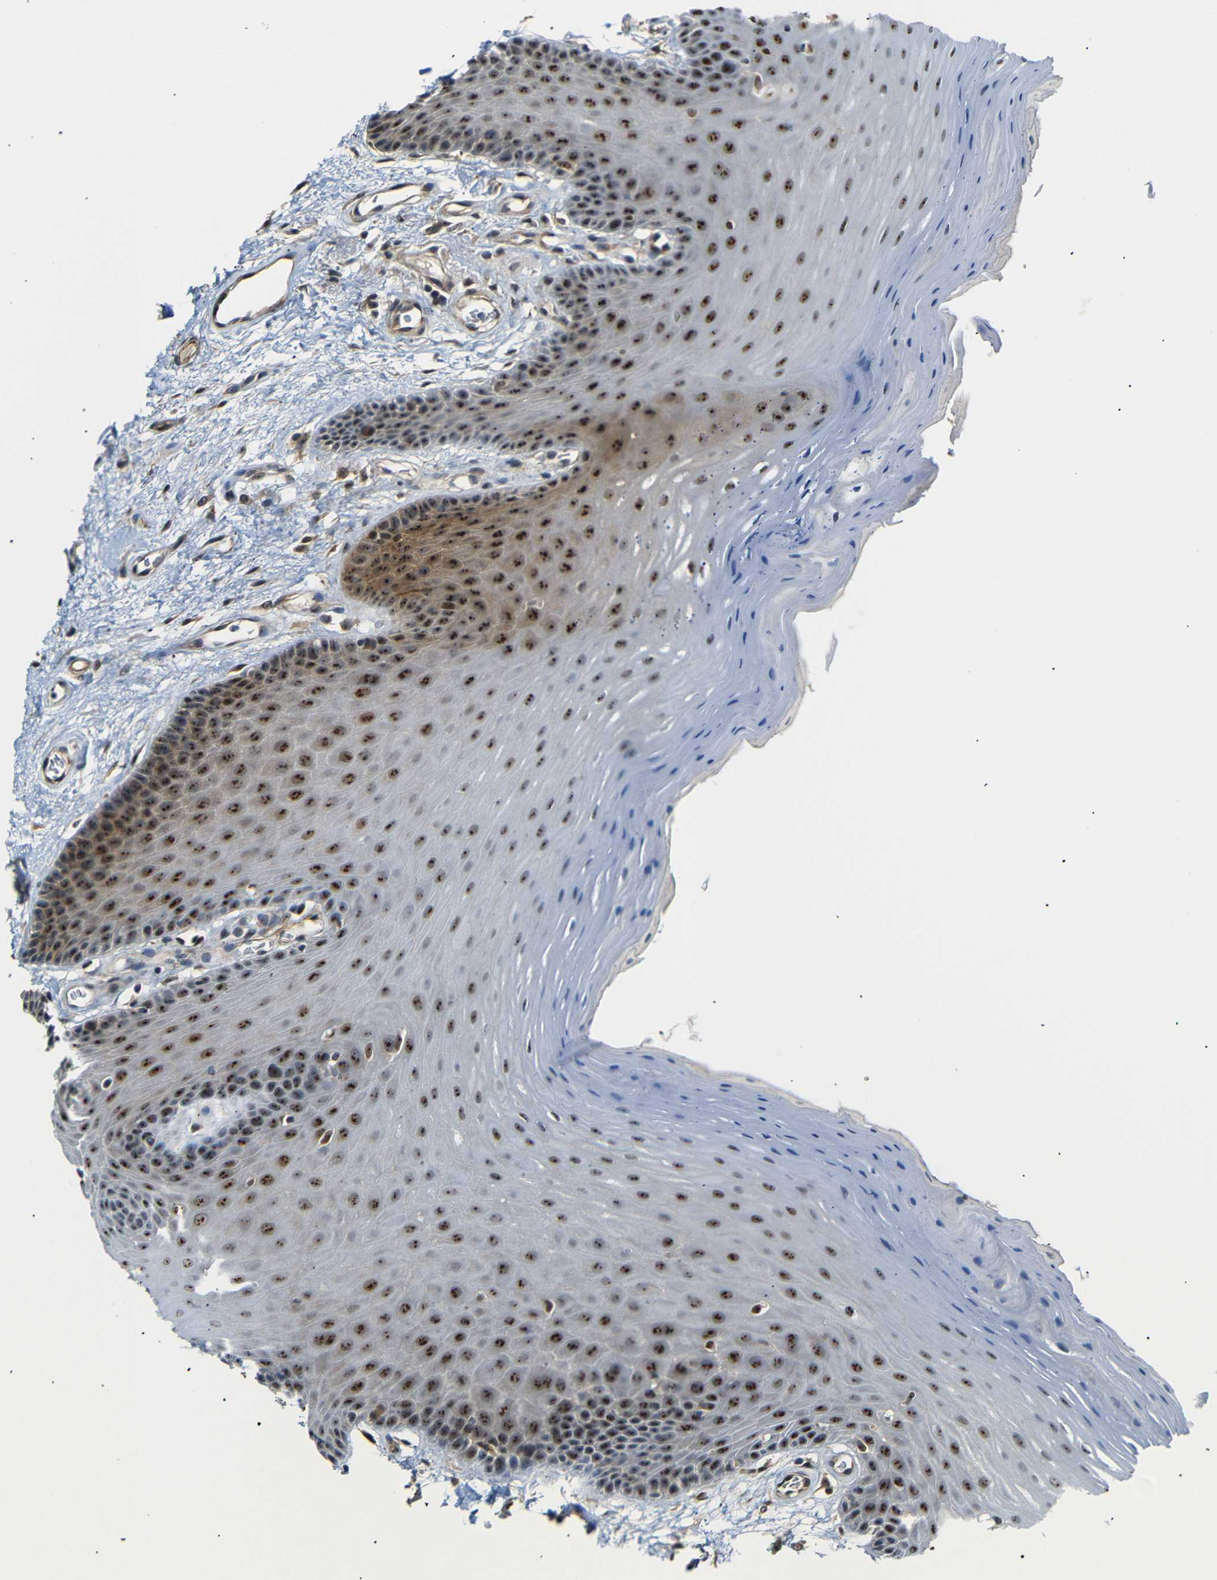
{"staining": {"intensity": "strong", "quantity": ">75%", "location": "cytoplasmic/membranous,nuclear"}, "tissue": "oral mucosa", "cell_type": "Squamous epithelial cells", "image_type": "normal", "snomed": [{"axis": "morphology", "description": "Normal tissue, NOS"}, {"axis": "morphology", "description": "Squamous cell carcinoma, NOS"}, {"axis": "topography", "description": "Skeletal muscle"}, {"axis": "topography", "description": "Adipose tissue"}, {"axis": "topography", "description": "Vascular tissue"}, {"axis": "topography", "description": "Oral tissue"}, {"axis": "topography", "description": "Peripheral nerve tissue"}, {"axis": "topography", "description": "Head-Neck"}], "caption": "Immunohistochemistry (IHC) staining of unremarkable oral mucosa, which displays high levels of strong cytoplasmic/membranous,nuclear staining in approximately >75% of squamous epithelial cells indicating strong cytoplasmic/membranous,nuclear protein expression. The staining was performed using DAB (3,3'-diaminobenzidine) (brown) for protein detection and nuclei were counterstained in hematoxylin (blue).", "gene": "PARN", "patient": {"sex": "male", "age": 71}}